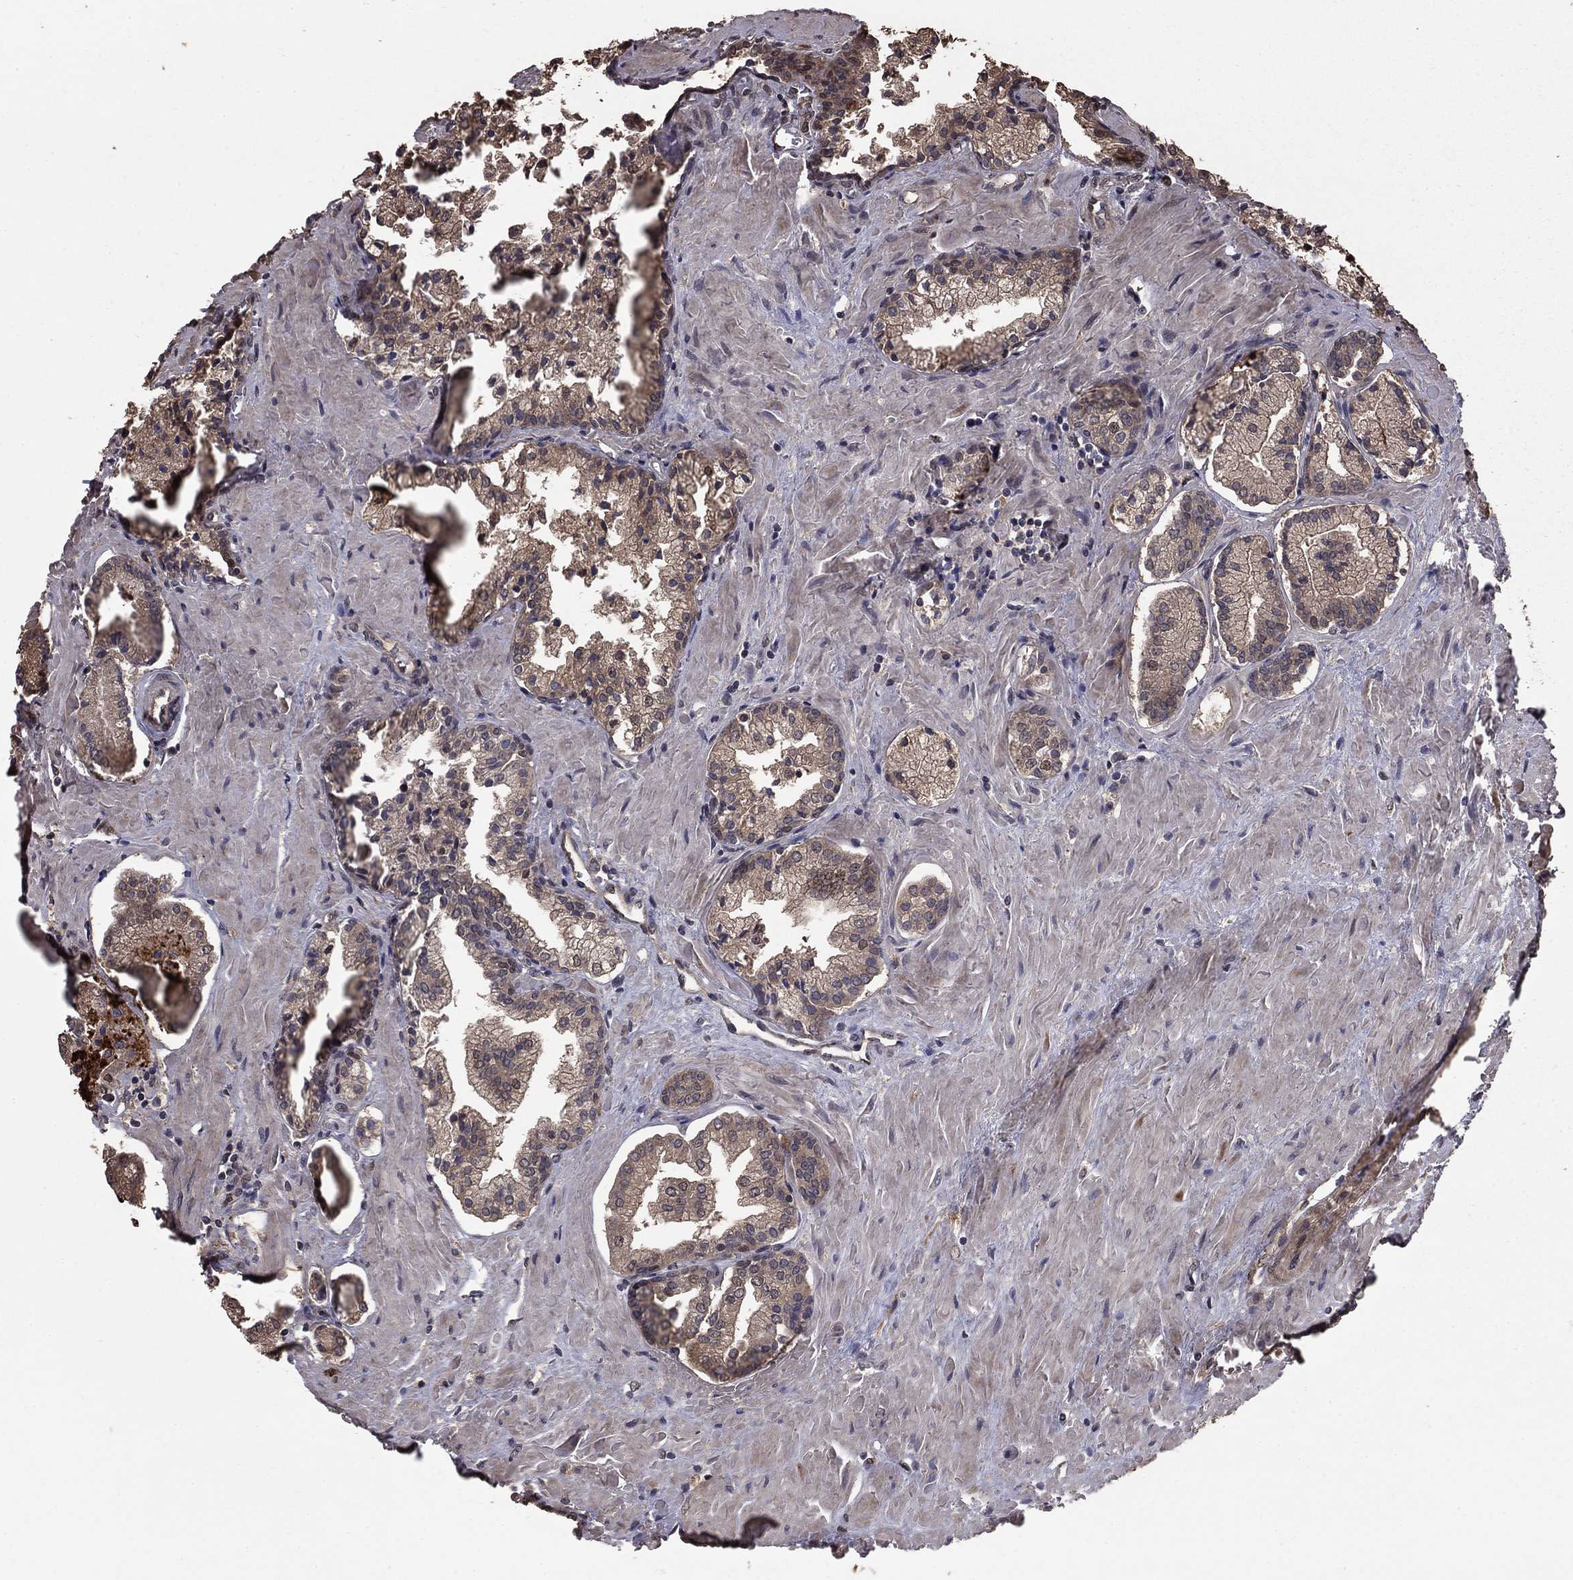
{"staining": {"intensity": "negative", "quantity": "none", "location": "none"}, "tissue": "prostate cancer", "cell_type": "Tumor cells", "image_type": "cancer", "snomed": [{"axis": "morphology", "description": "Adenocarcinoma, NOS"}, {"axis": "topography", "description": "Prostate and seminal vesicle, NOS"}, {"axis": "topography", "description": "Prostate"}], "caption": "This is a image of immunohistochemistry staining of adenocarcinoma (prostate), which shows no expression in tumor cells.", "gene": "GYG1", "patient": {"sex": "male", "age": 44}}